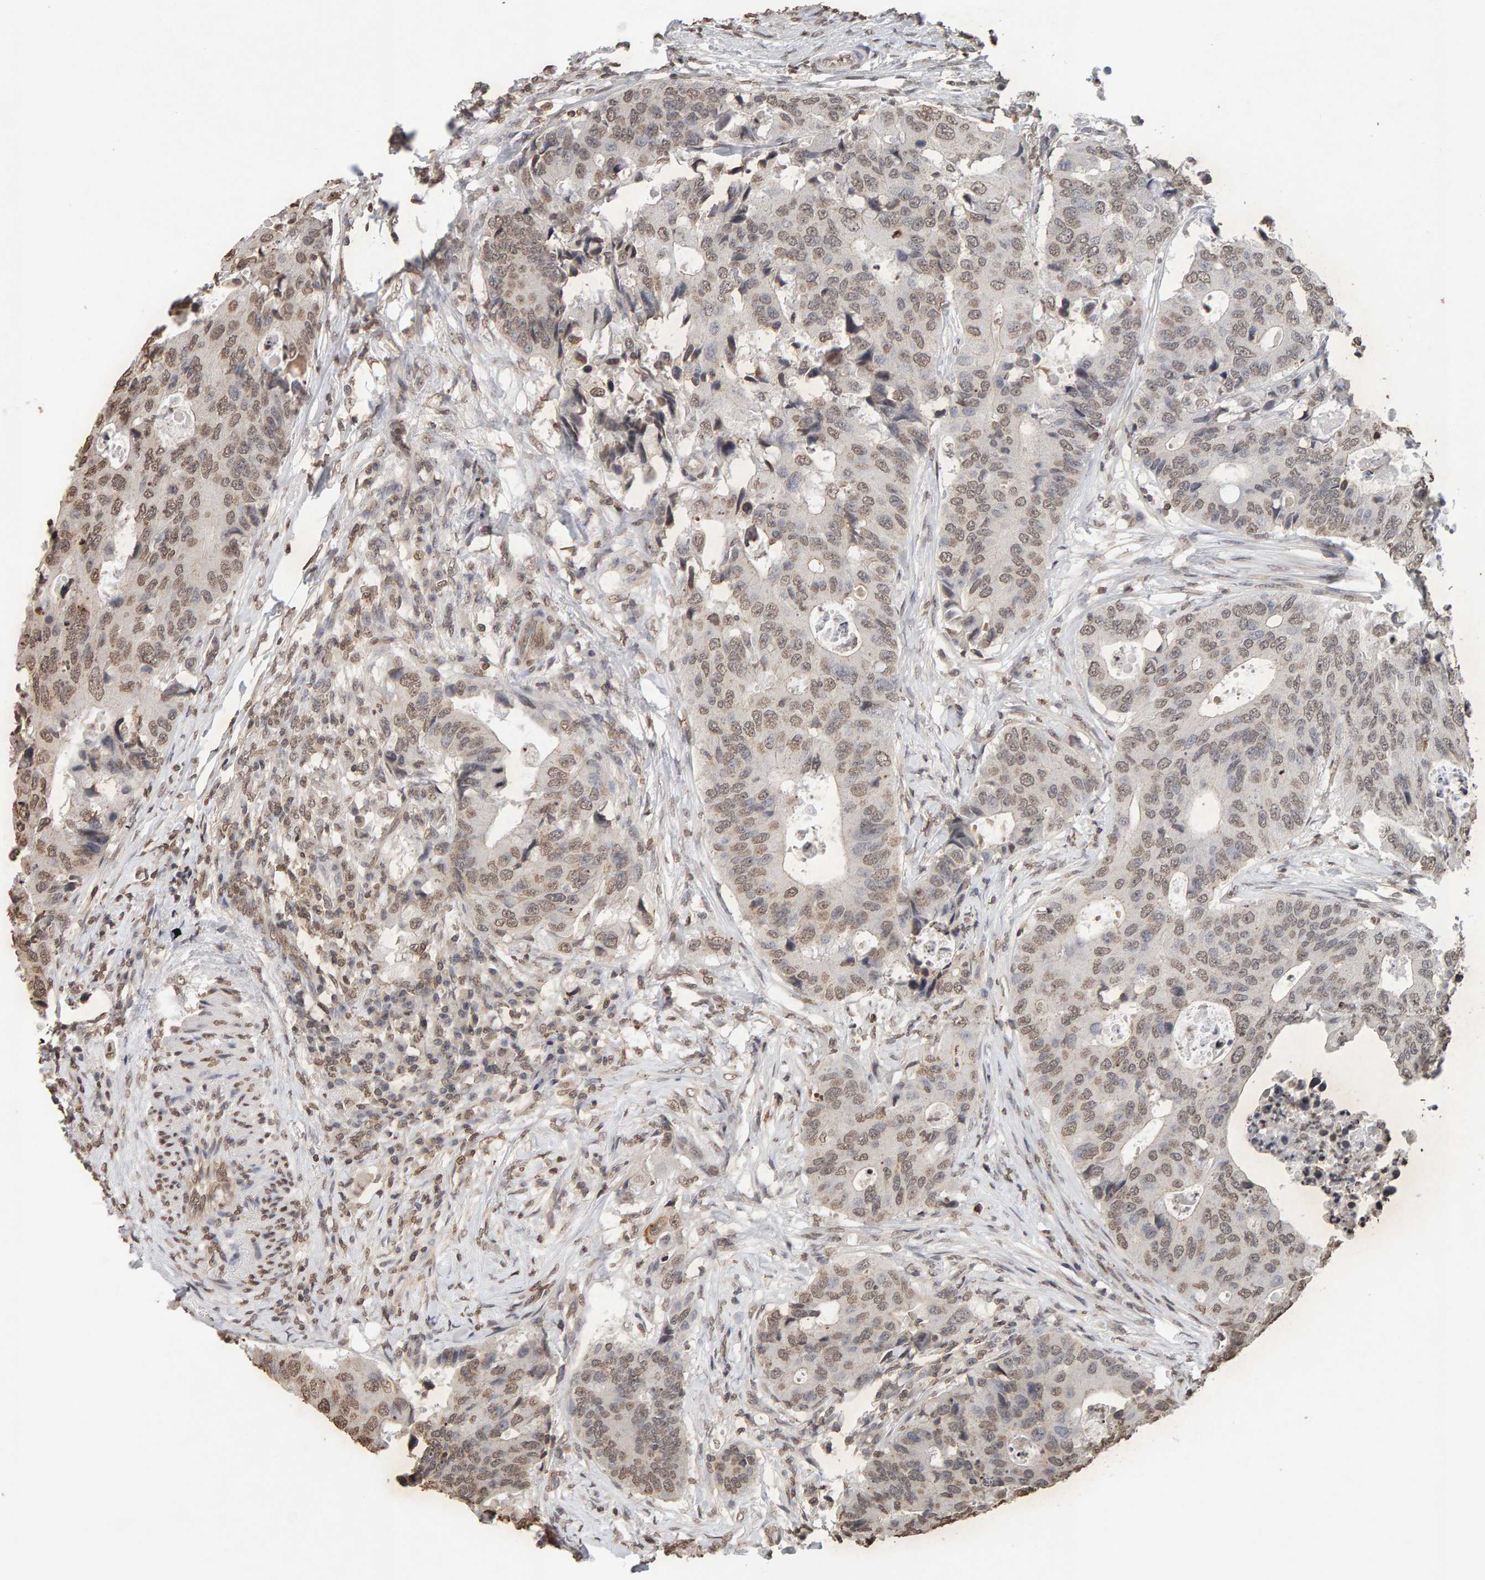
{"staining": {"intensity": "weak", "quantity": ">75%", "location": "nuclear"}, "tissue": "colorectal cancer", "cell_type": "Tumor cells", "image_type": "cancer", "snomed": [{"axis": "morphology", "description": "Adenocarcinoma, NOS"}, {"axis": "topography", "description": "Colon"}], "caption": "An immunohistochemistry image of neoplastic tissue is shown. Protein staining in brown shows weak nuclear positivity in colorectal cancer (adenocarcinoma) within tumor cells.", "gene": "DNAJB5", "patient": {"sex": "male", "age": 71}}